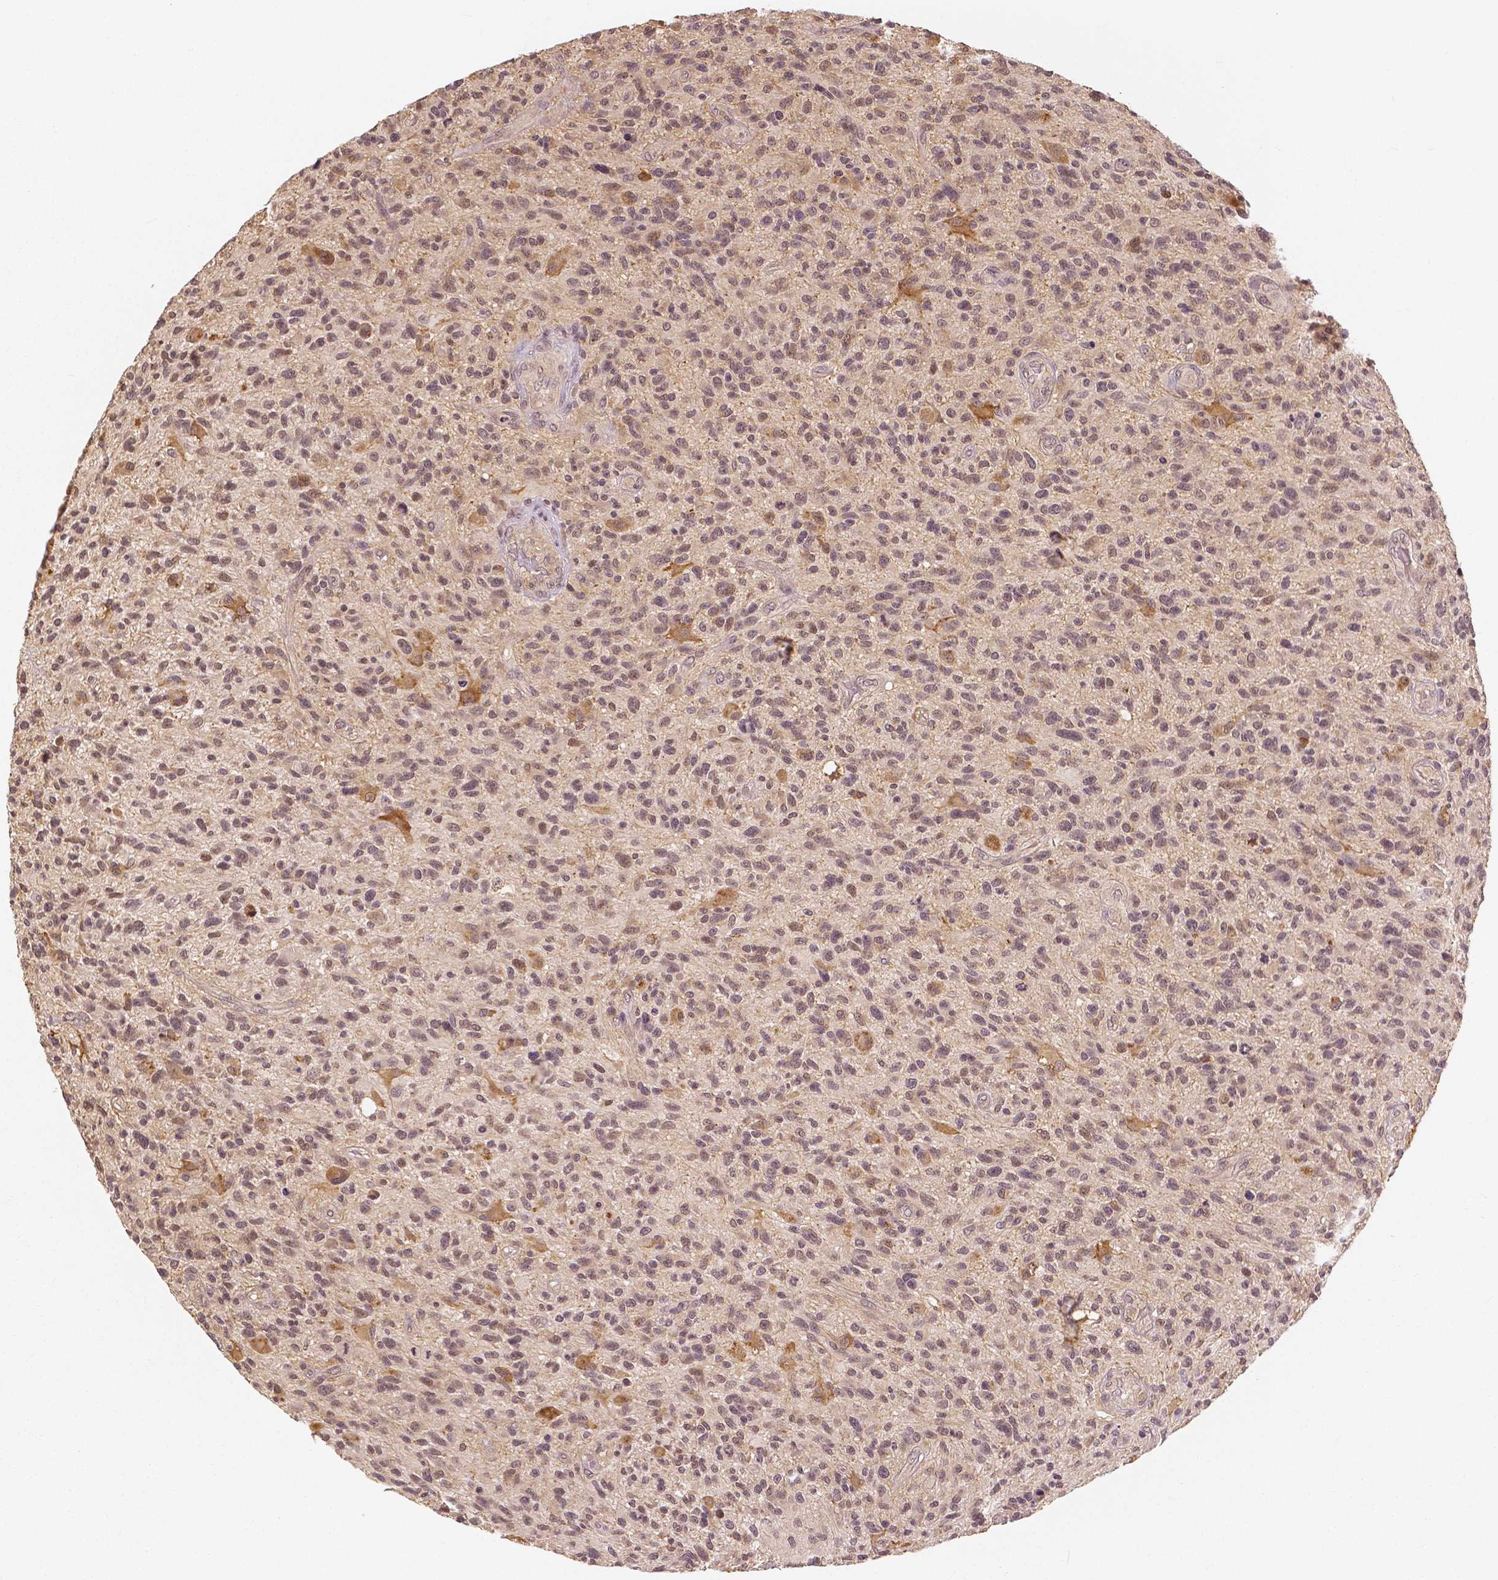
{"staining": {"intensity": "weak", "quantity": "<25%", "location": "nuclear"}, "tissue": "glioma", "cell_type": "Tumor cells", "image_type": "cancer", "snomed": [{"axis": "morphology", "description": "Glioma, malignant, High grade"}, {"axis": "topography", "description": "Brain"}], "caption": "This is an IHC micrograph of glioma. There is no staining in tumor cells.", "gene": "MAP1LC3B", "patient": {"sex": "male", "age": 47}}